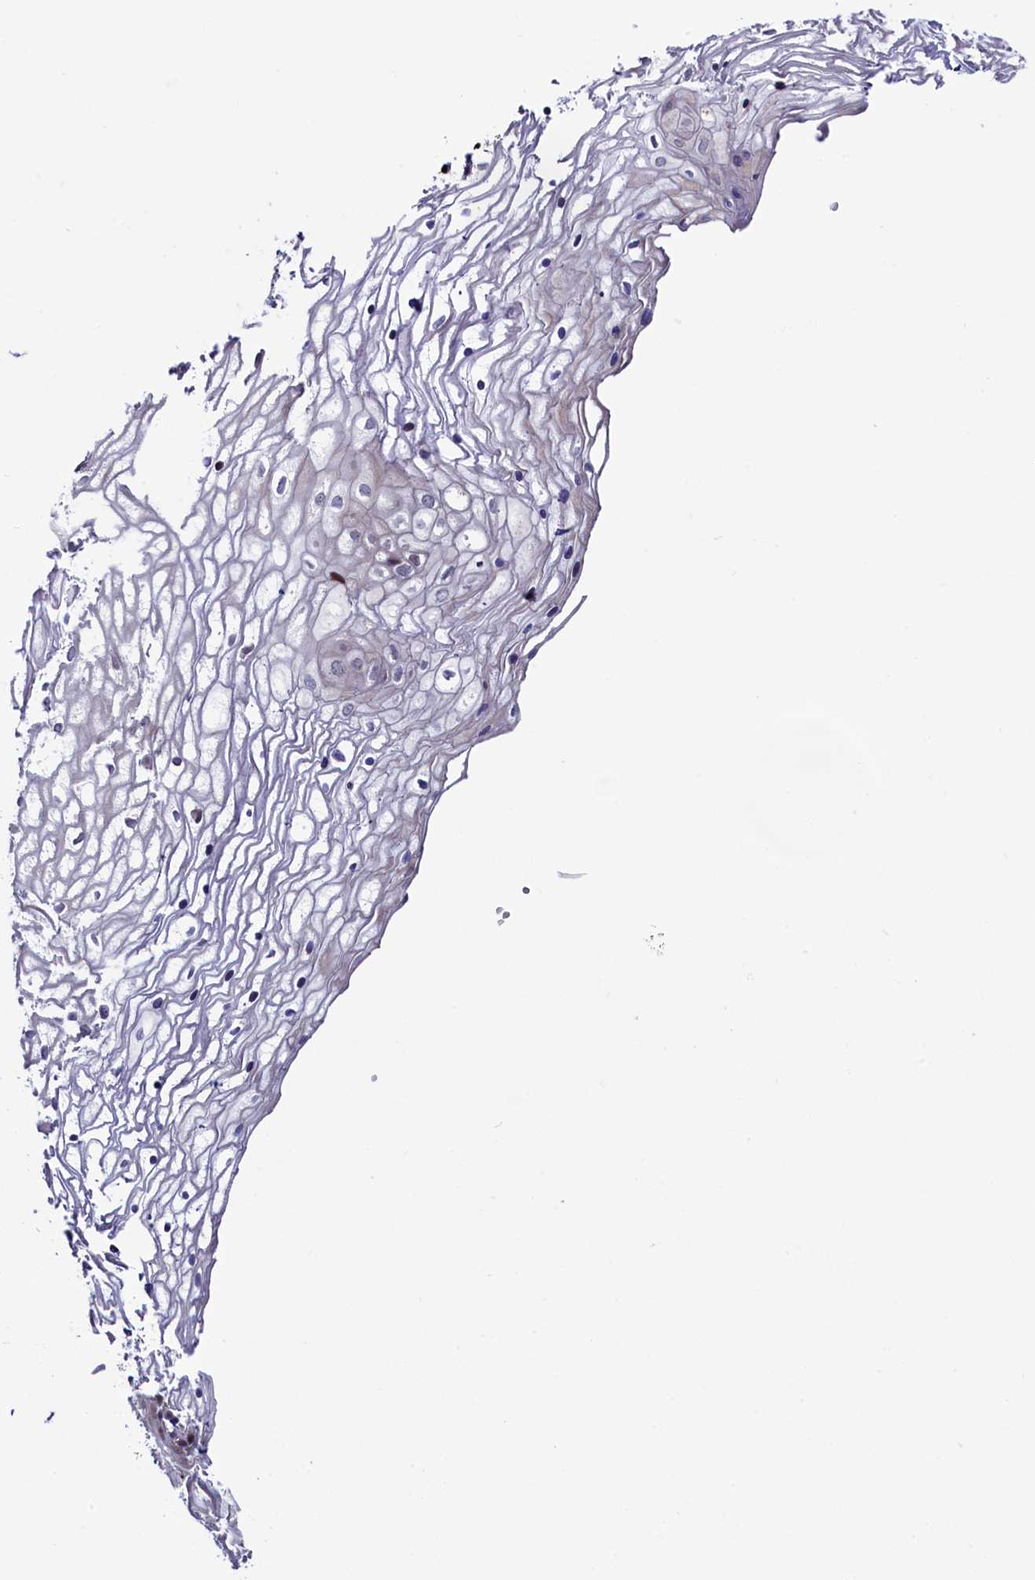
{"staining": {"intensity": "moderate", "quantity": "<25%", "location": "nuclear"}, "tissue": "vagina", "cell_type": "Squamous epithelial cells", "image_type": "normal", "snomed": [{"axis": "morphology", "description": "Normal tissue, NOS"}, {"axis": "topography", "description": "Vagina"}], "caption": "High-magnification brightfield microscopy of unremarkable vagina stained with DAB (brown) and counterstained with hematoxylin (blue). squamous epithelial cells exhibit moderate nuclear expression is seen in about<25% of cells. (brown staining indicates protein expression, while blue staining denotes nuclei).", "gene": "CIAPIN1", "patient": {"sex": "female", "age": 34}}